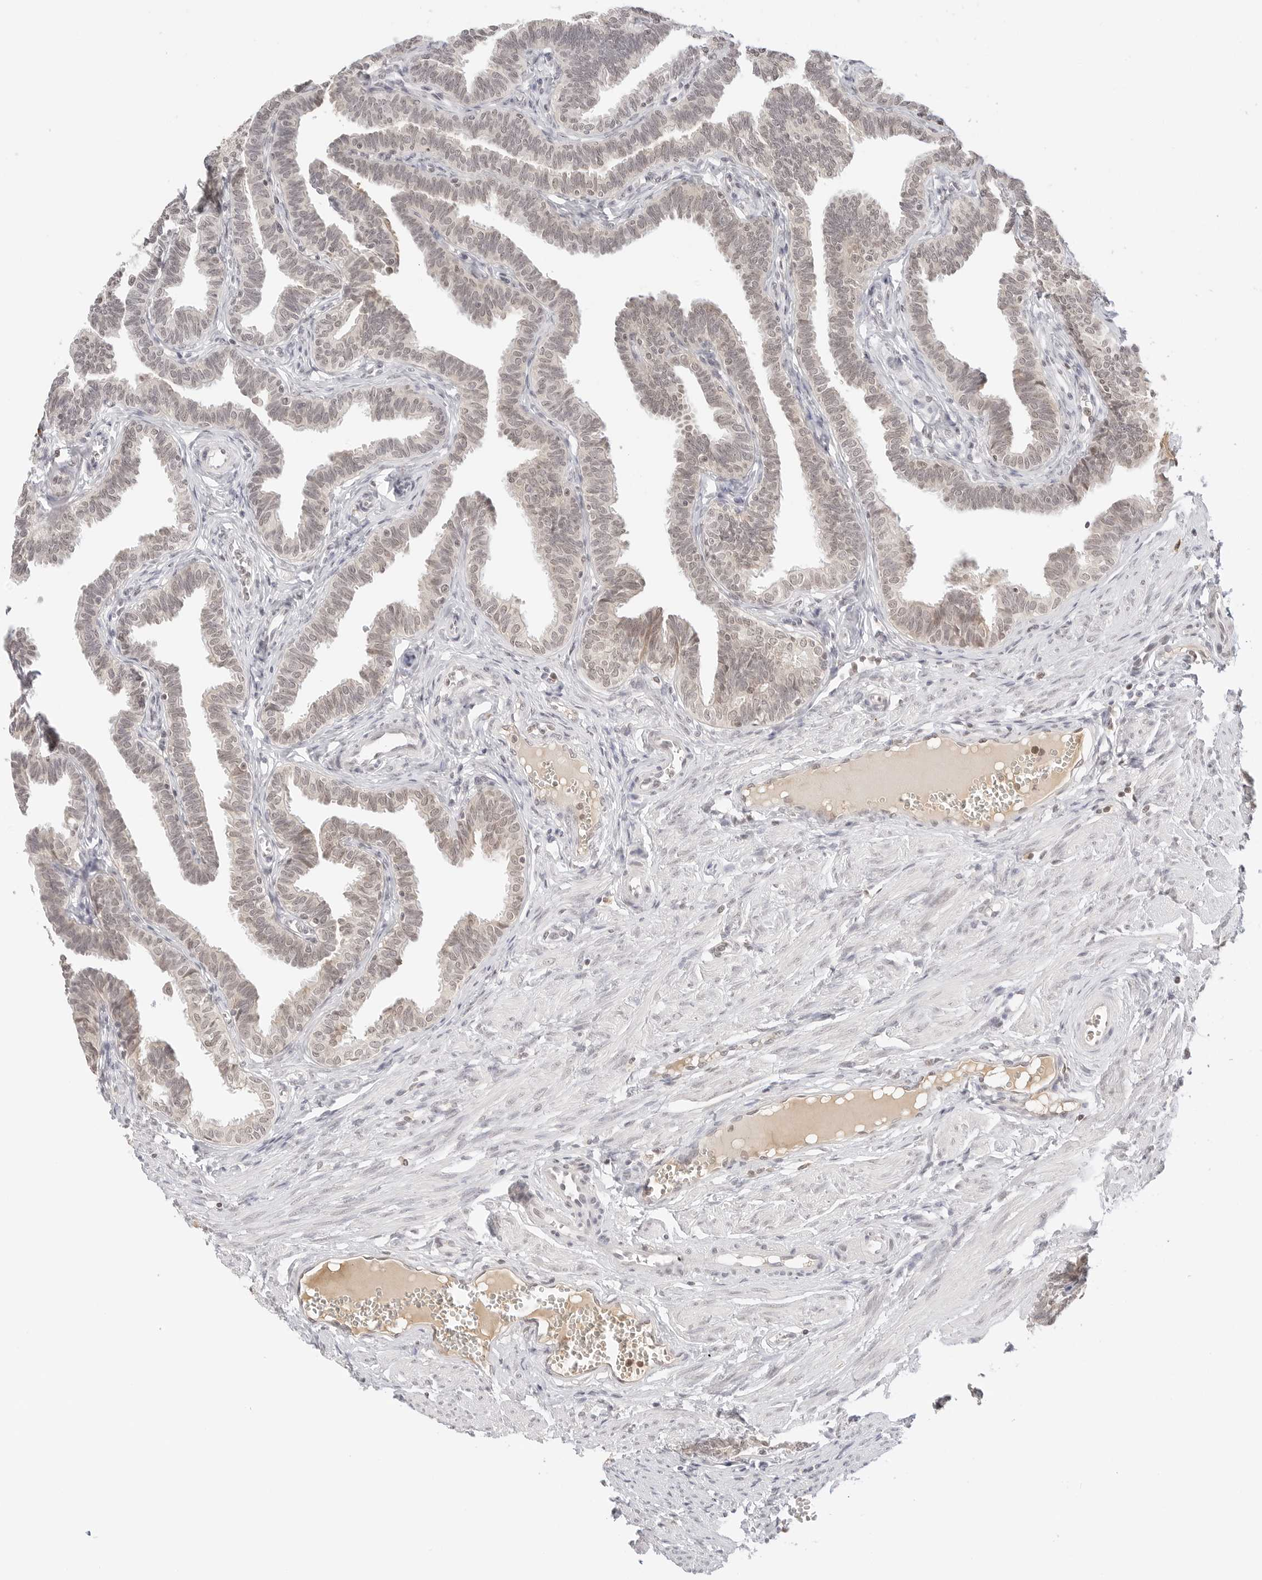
{"staining": {"intensity": "moderate", "quantity": ">75%", "location": "cytoplasmic/membranous,nuclear"}, "tissue": "fallopian tube", "cell_type": "Glandular cells", "image_type": "normal", "snomed": [{"axis": "morphology", "description": "Normal tissue, NOS"}, {"axis": "topography", "description": "Fallopian tube"}, {"axis": "topography", "description": "Ovary"}], "caption": "Fallopian tube stained with immunohistochemistry (IHC) shows moderate cytoplasmic/membranous,nuclear staining in about >75% of glandular cells.", "gene": "SEPTIN4", "patient": {"sex": "female", "age": 23}}